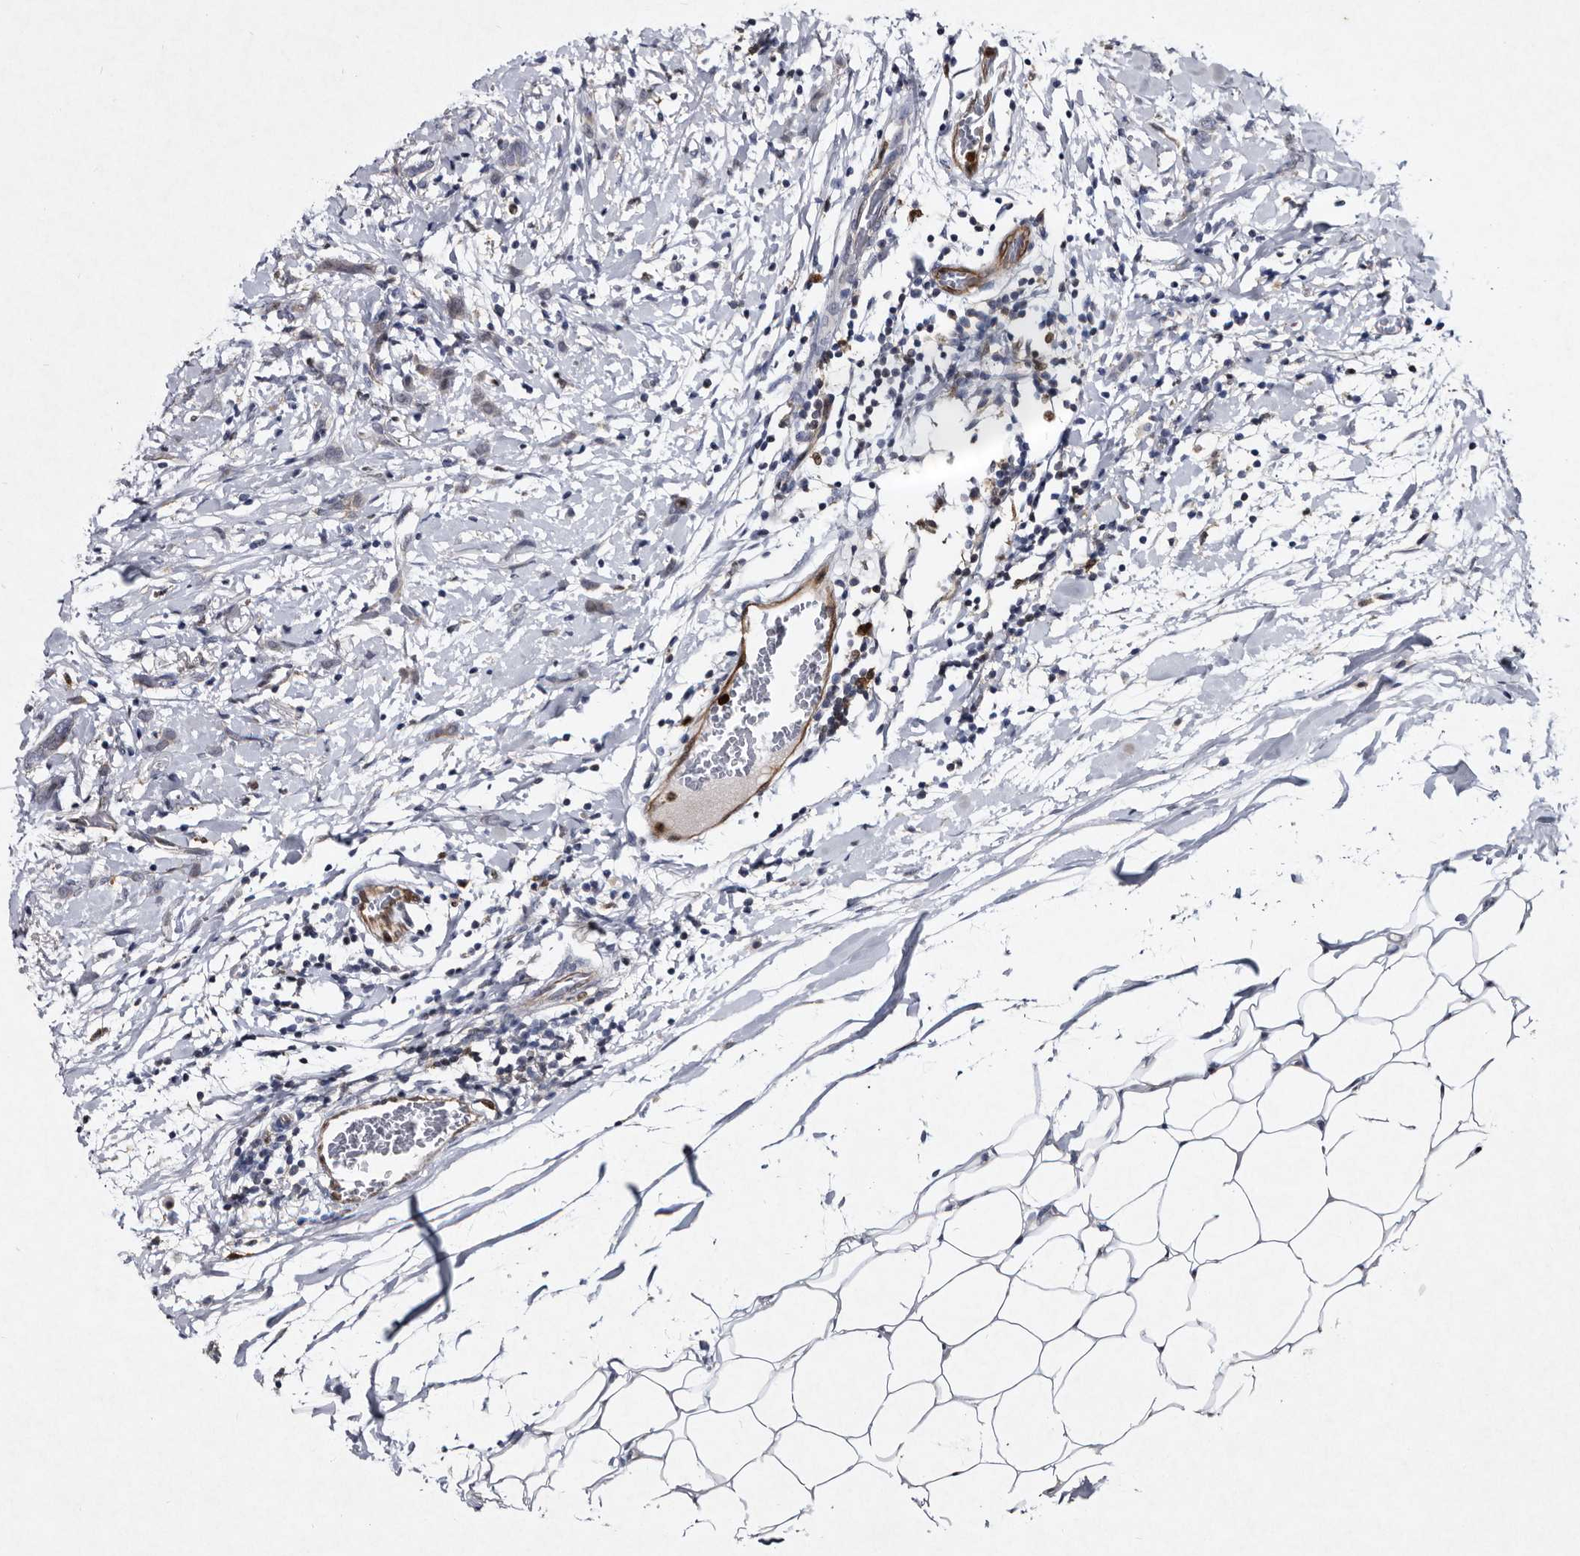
{"staining": {"intensity": "negative", "quantity": "none", "location": "none"}, "tissue": "breast cancer", "cell_type": "Tumor cells", "image_type": "cancer", "snomed": [{"axis": "morphology", "description": "Lobular carcinoma, in situ"}, {"axis": "morphology", "description": "Lobular carcinoma"}, {"axis": "topography", "description": "Breast"}], "caption": "The micrograph reveals no staining of tumor cells in breast cancer (lobular carcinoma).", "gene": "SERPINB8", "patient": {"sex": "female", "age": 41}}